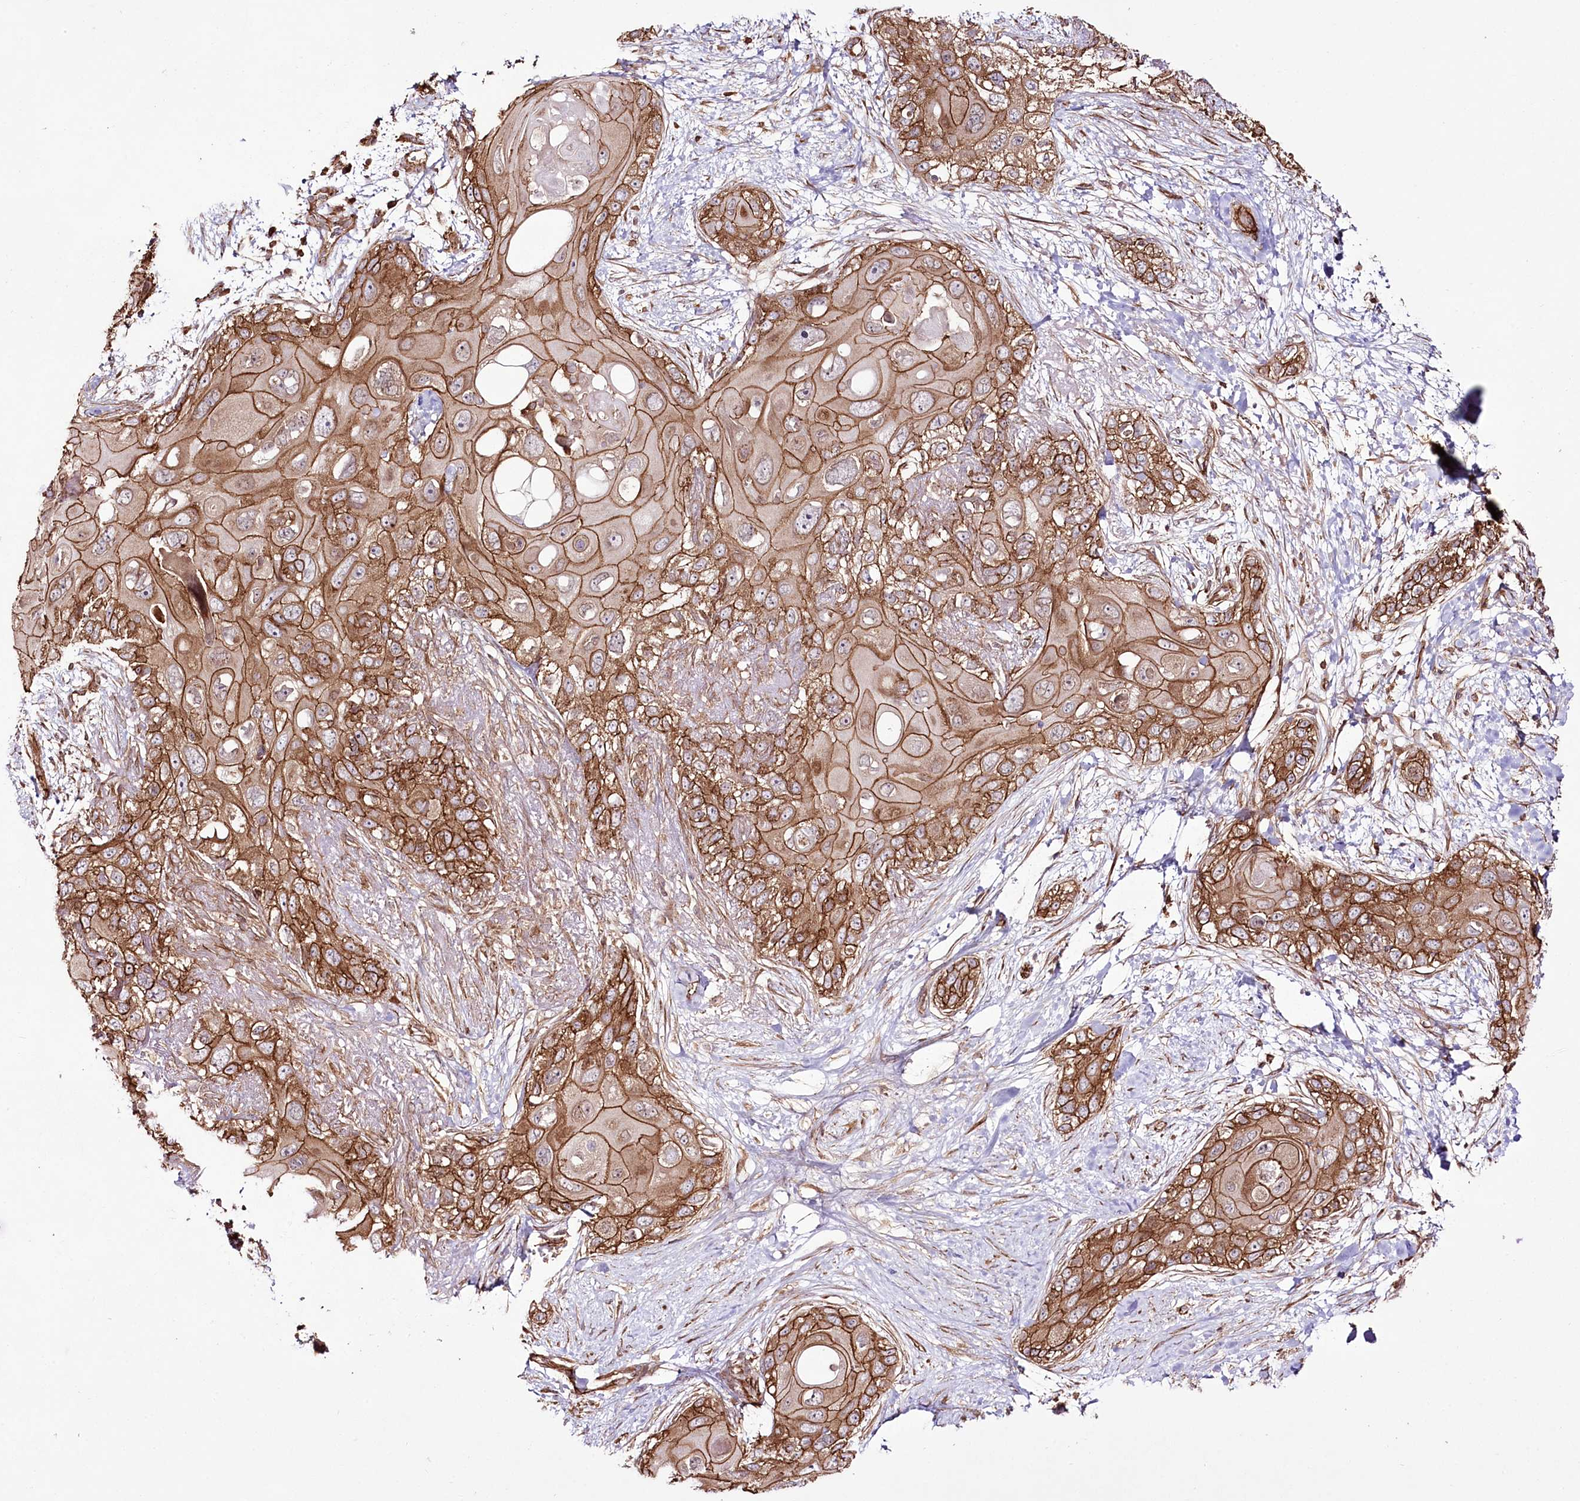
{"staining": {"intensity": "strong", "quantity": ">75%", "location": "cytoplasmic/membranous"}, "tissue": "skin cancer", "cell_type": "Tumor cells", "image_type": "cancer", "snomed": [{"axis": "morphology", "description": "Normal tissue, NOS"}, {"axis": "morphology", "description": "Squamous cell carcinoma, NOS"}, {"axis": "topography", "description": "Skin"}], "caption": "A brown stain shows strong cytoplasmic/membranous positivity of a protein in human skin squamous cell carcinoma tumor cells. The staining is performed using DAB (3,3'-diaminobenzidine) brown chromogen to label protein expression. The nuclei are counter-stained blue using hematoxylin.", "gene": "DHX29", "patient": {"sex": "male", "age": 72}}